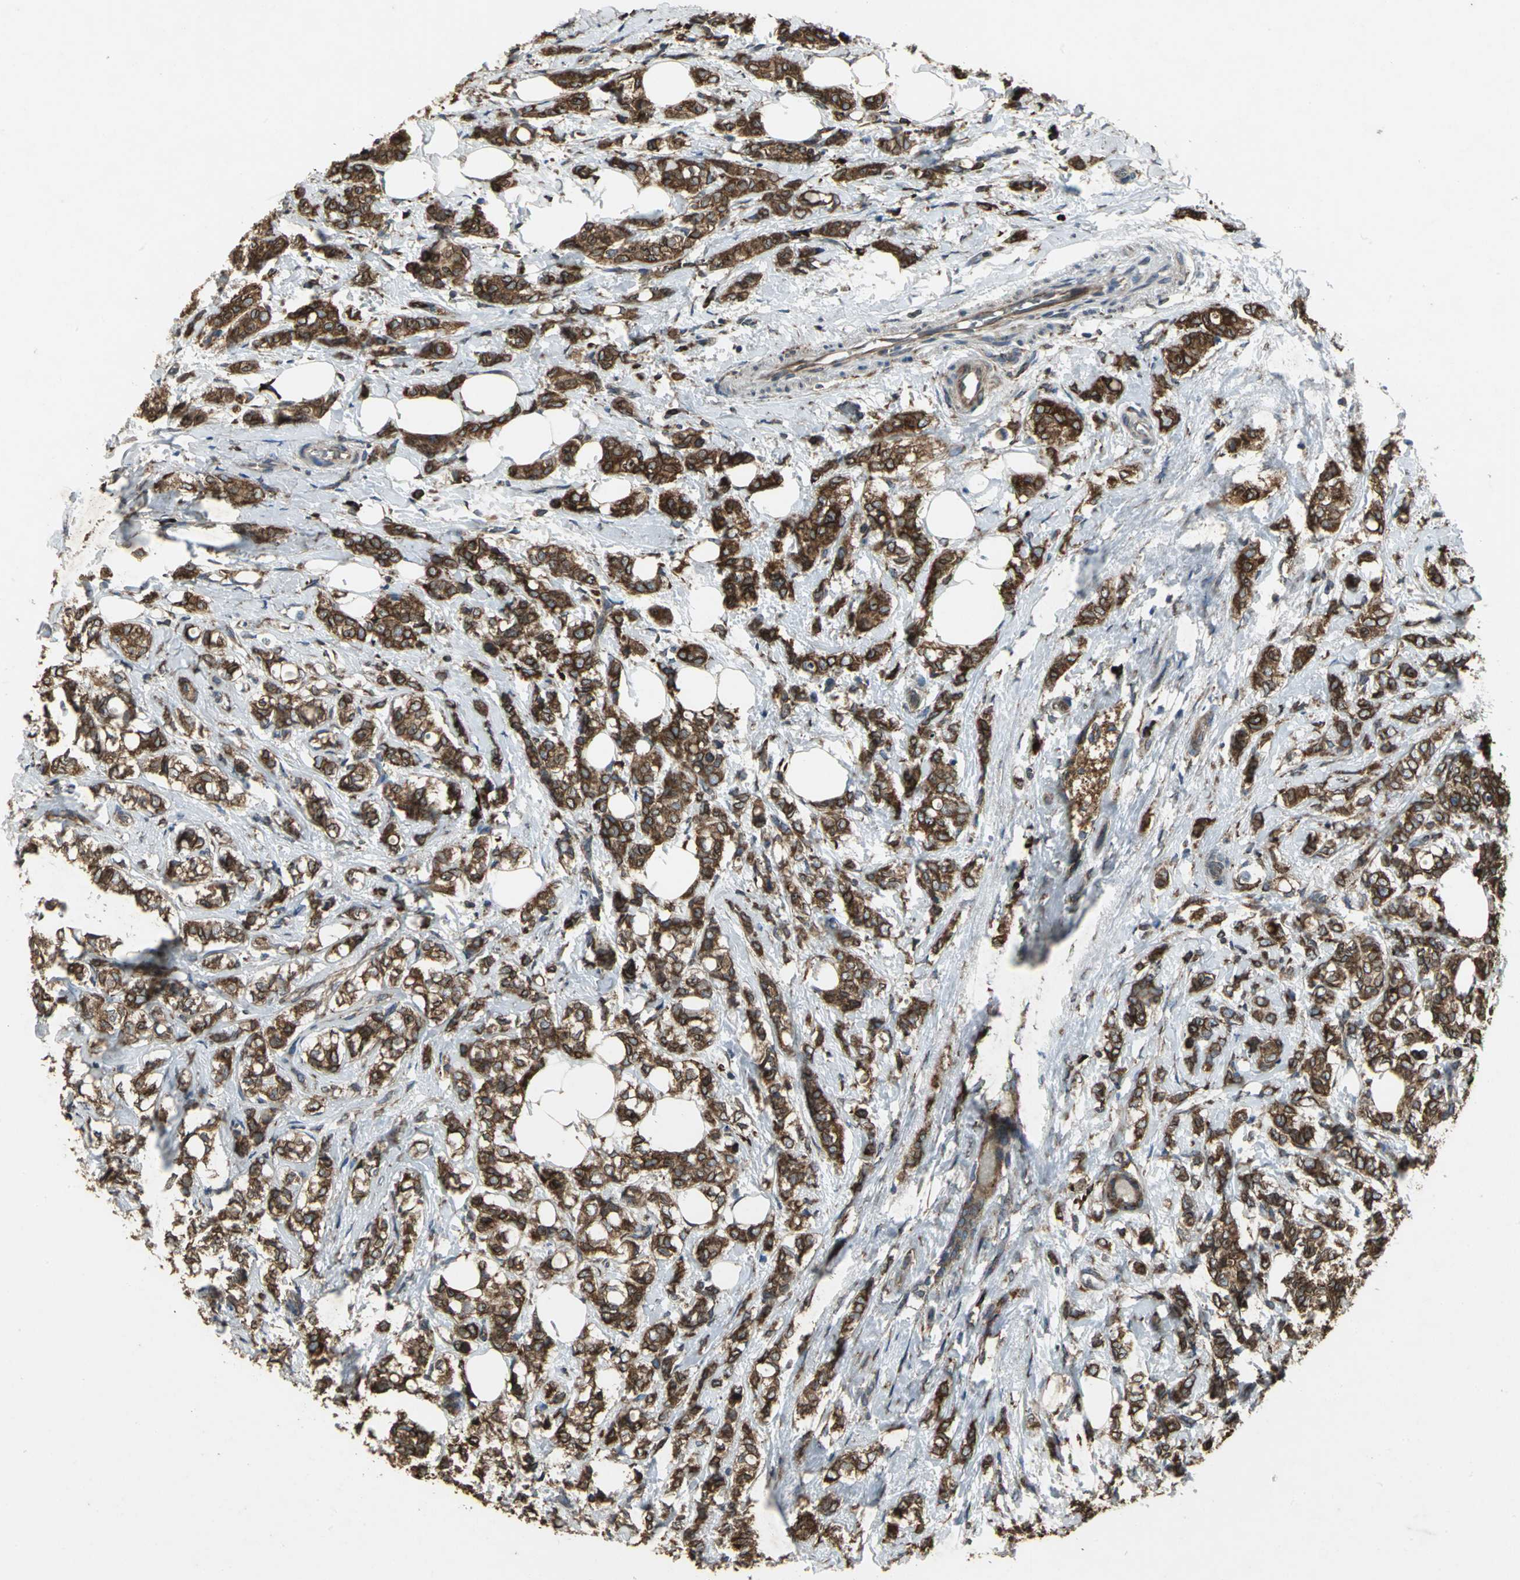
{"staining": {"intensity": "strong", "quantity": ">75%", "location": "cytoplasmic/membranous"}, "tissue": "breast cancer", "cell_type": "Tumor cells", "image_type": "cancer", "snomed": [{"axis": "morphology", "description": "Lobular carcinoma"}, {"axis": "topography", "description": "Breast"}], "caption": "Breast cancer tissue reveals strong cytoplasmic/membranous positivity in about >75% of tumor cells", "gene": "SYVN1", "patient": {"sex": "female", "age": 60}}